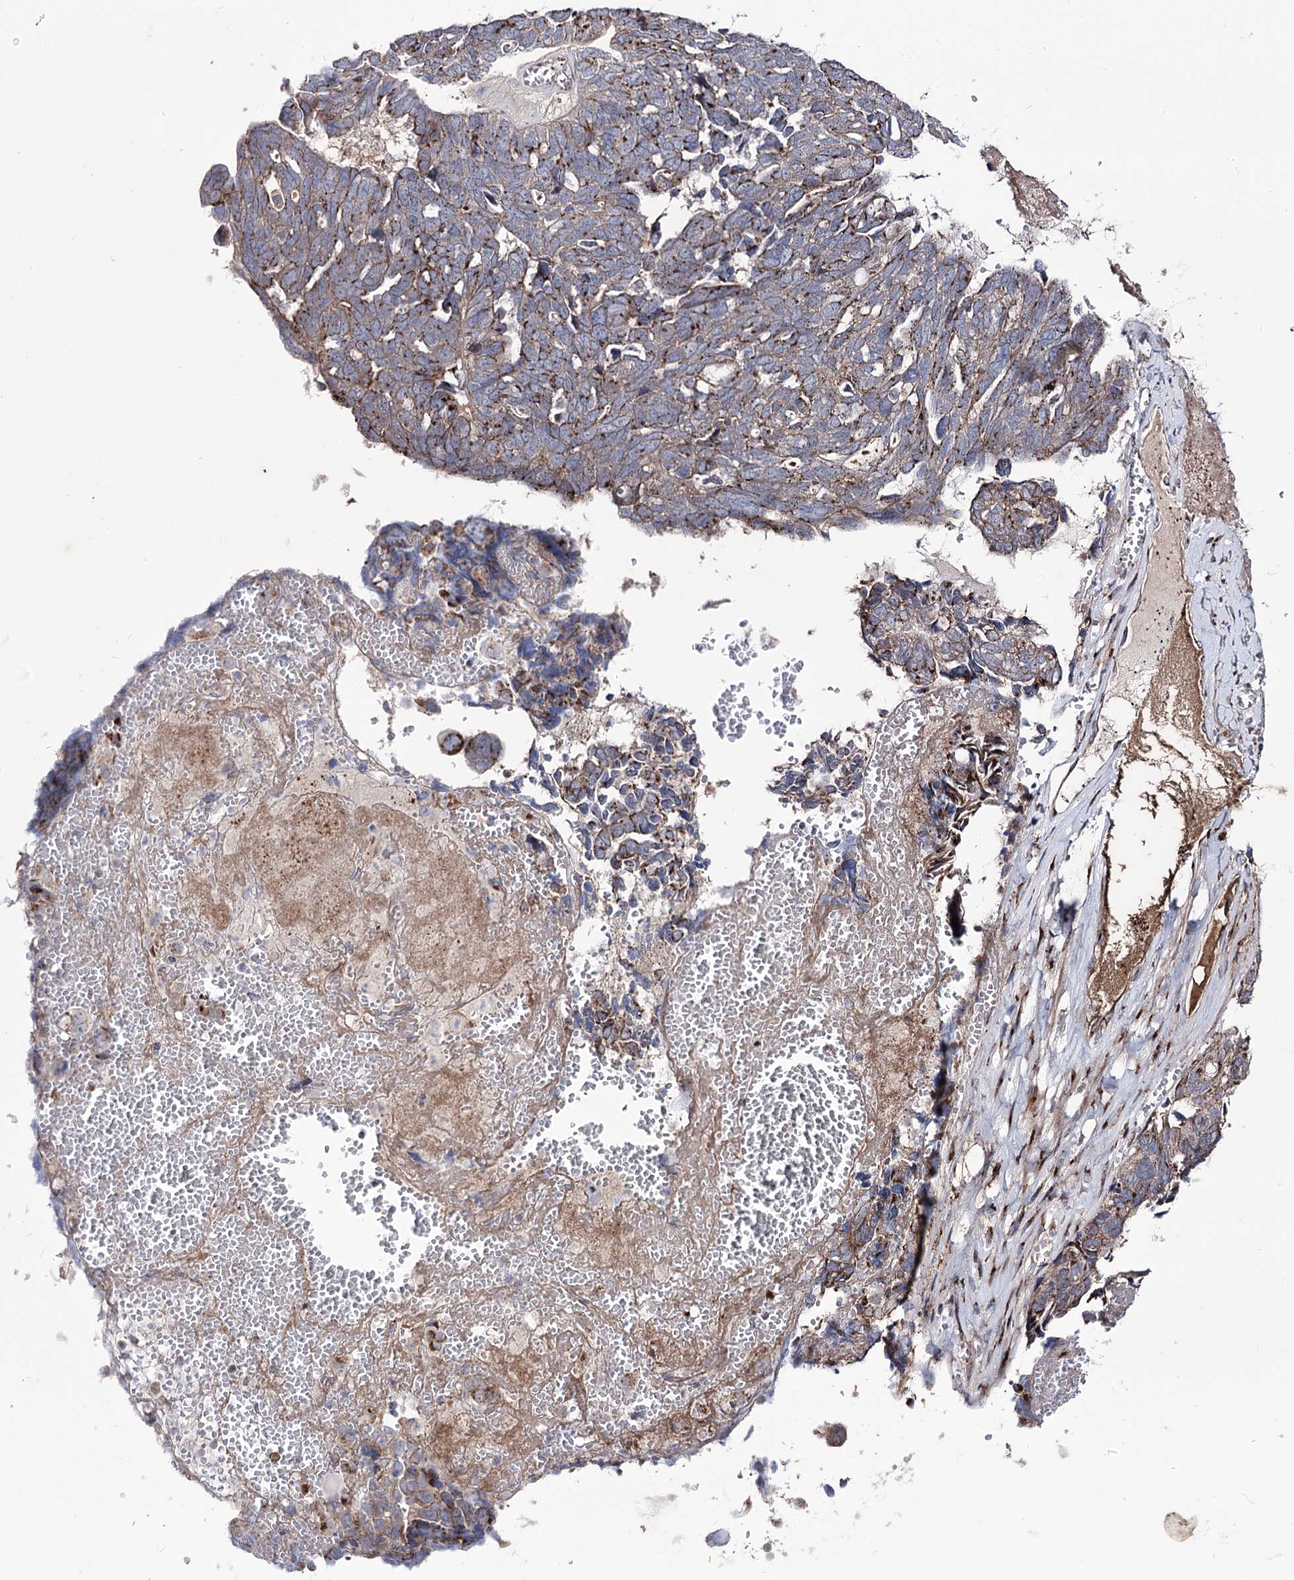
{"staining": {"intensity": "strong", "quantity": "<25%", "location": "cytoplasmic/membranous"}, "tissue": "ovarian cancer", "cell_type": "Tumor cells", "image_type": "cancer", "snomed": [{"axis": "morphology", "description": "Cystadenocarcinoma, serous, NOS"}, {"axis": "topography", "description": "Ovary"}], "caption": "Immunohistochemical staining of ovarian cancer exhibits medium levels of strong cytoplasmic/membranous expression in about <25% of tumor cells.", "gene": "ARHGAP20", "patient": {"sex": "female", "age": 79}}